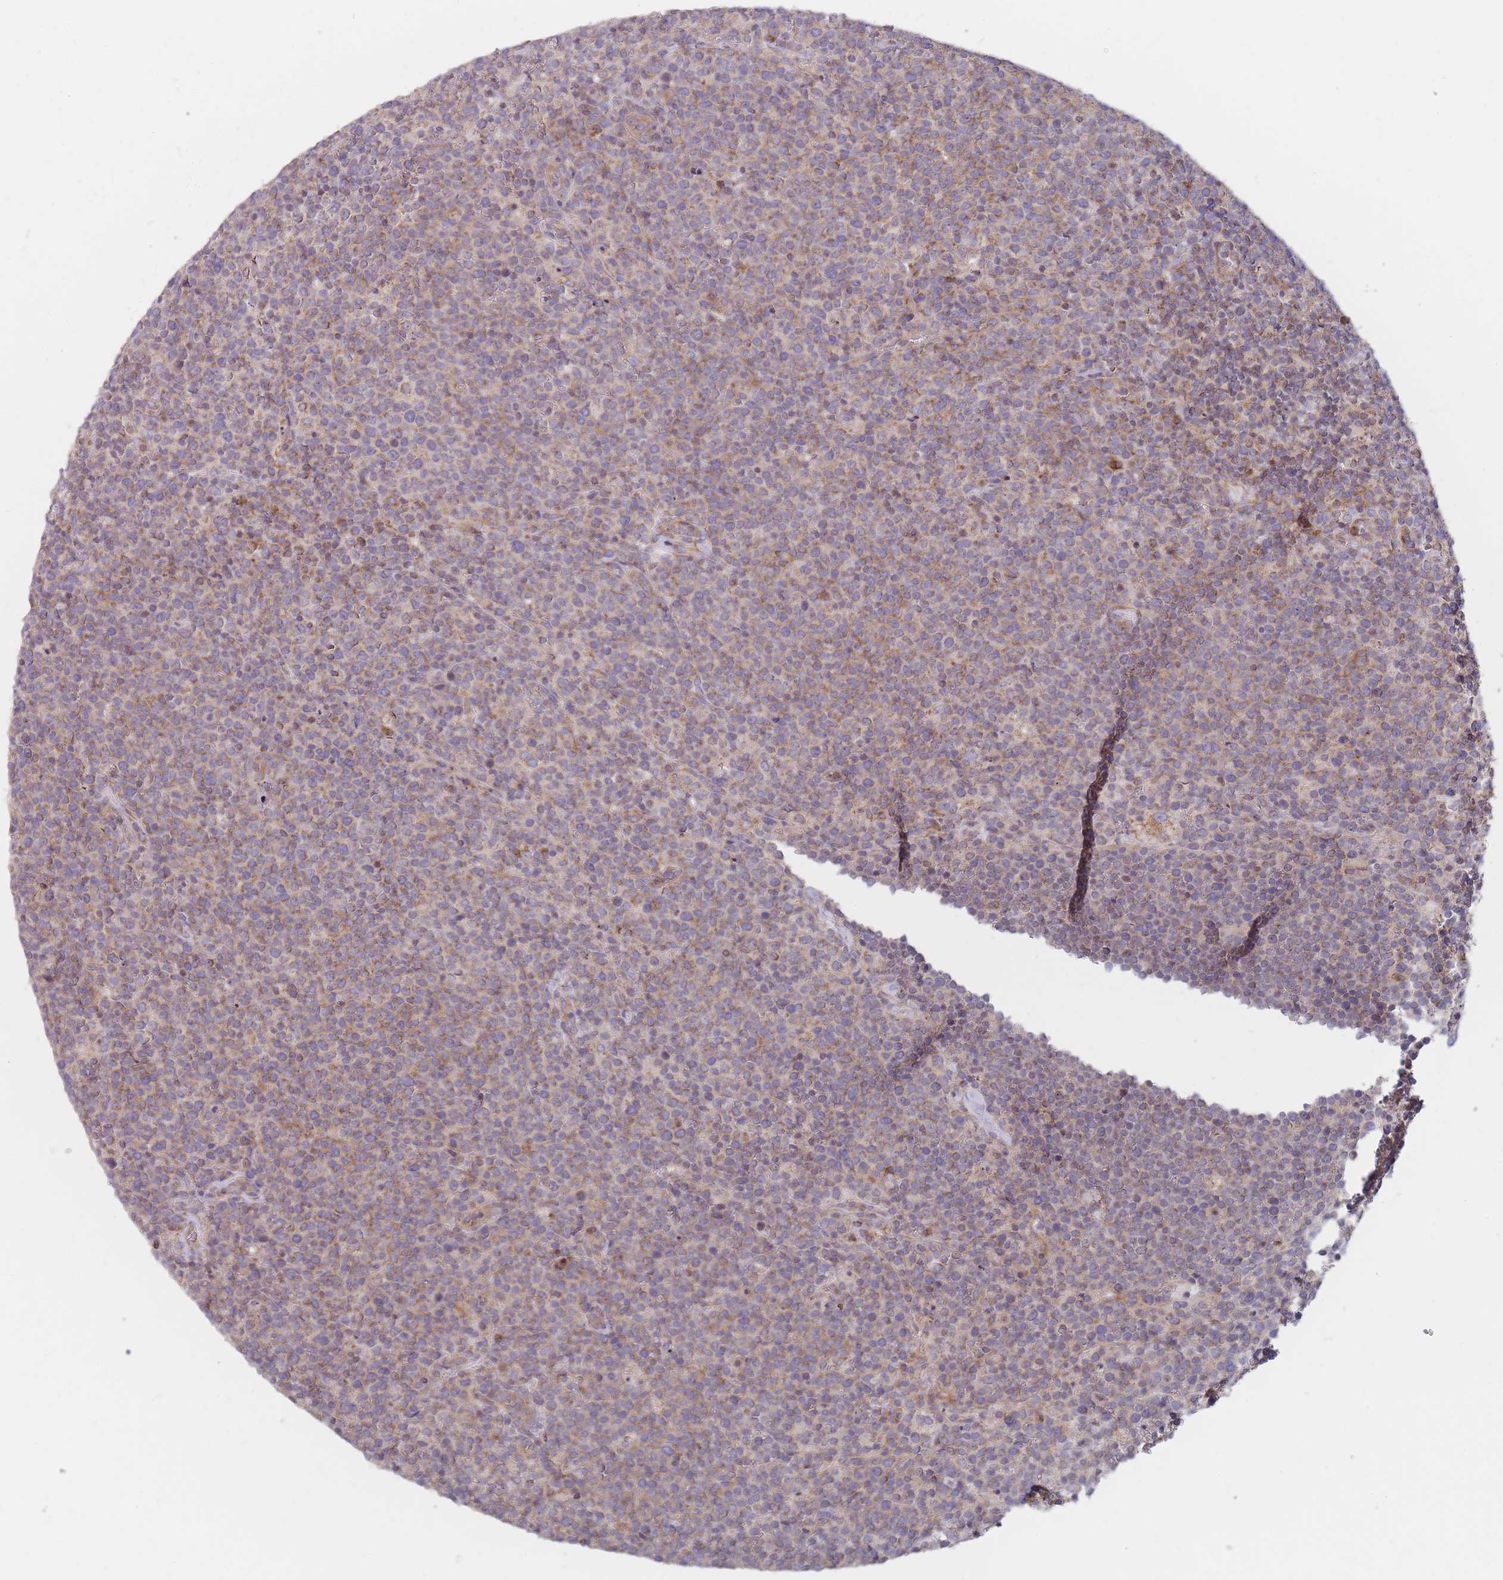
{"staining": {"intensity": "moderate", "quantity": "25%-75%", "location": "cytoplasmic/membranous"}, "tissue": "lymphoma", "cell_type": "Tumor cells", "image_type": "cancer", "snomed": [{"axis": "morphology", "description": "Malignant lymphoma, non-Hodgkin's type, High grade"}, {"axis": "topography", "description": "Lymph node"}], "caption": "This is a histology image of IHC staining of malignant lymphoma, non-Hodgkin's type (high-grade), which shows moderate positivity in the cytoplasmic/membranous of tumor cells.", "gene": "NDUFA9", "patient": {"sex": "male", "age": 61}}